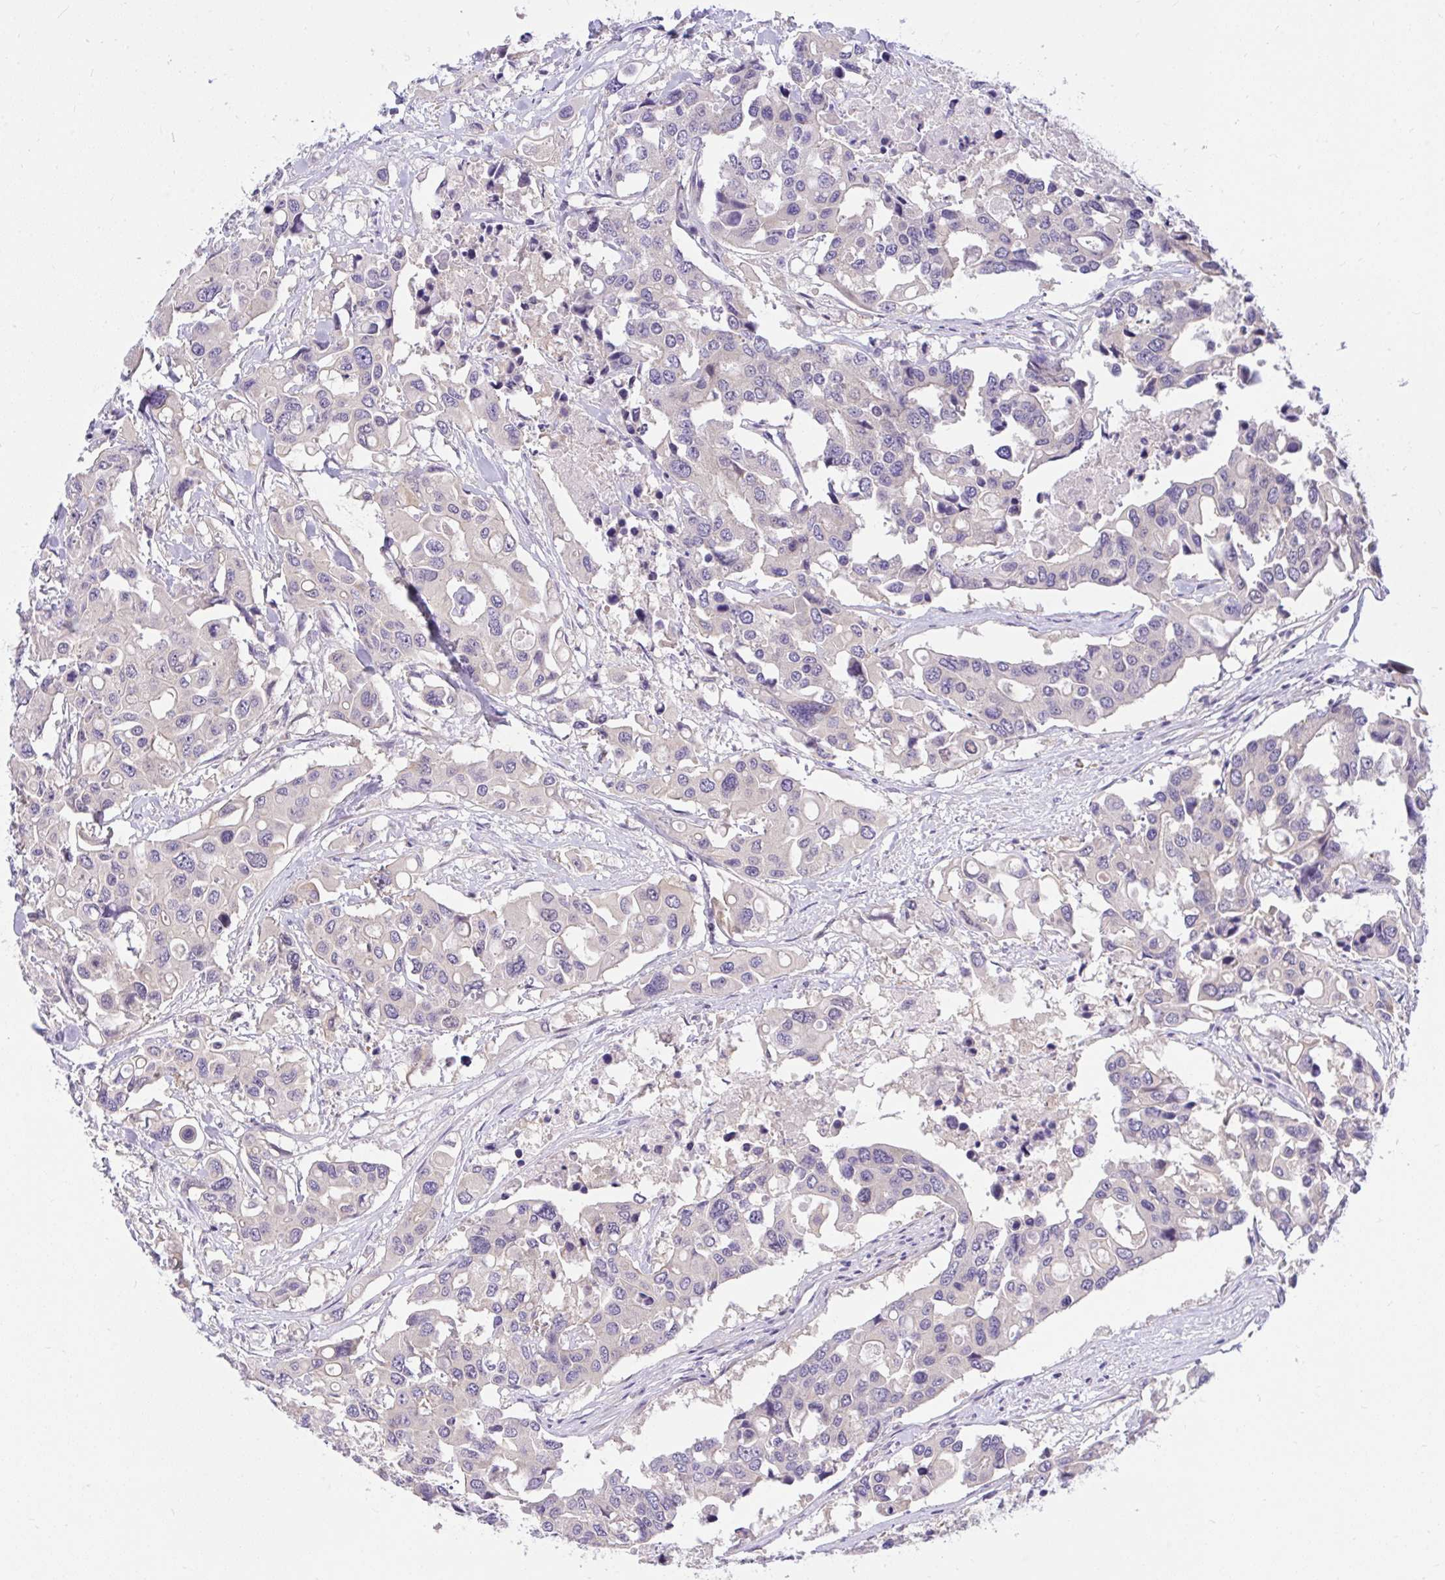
{"staining": {"intensity": "negative", "quantity": "none", "location": "none"}, "tissue": "colorectal cancer", "cell_type": "Tumor cells", "image_type": "cancer", "snomed": [{"axis": "morphology", "description": "Adenocarcinoma, NOS"}, {"axis": "topography", "description": "Colon"}], "caption": "DAB immunohistochemical staining of adenocarcinoma (colorectal) displays no significant positivity in tumor cells.", "gene": "TLN2", "patient": {"sex": "male", "age": 77}}